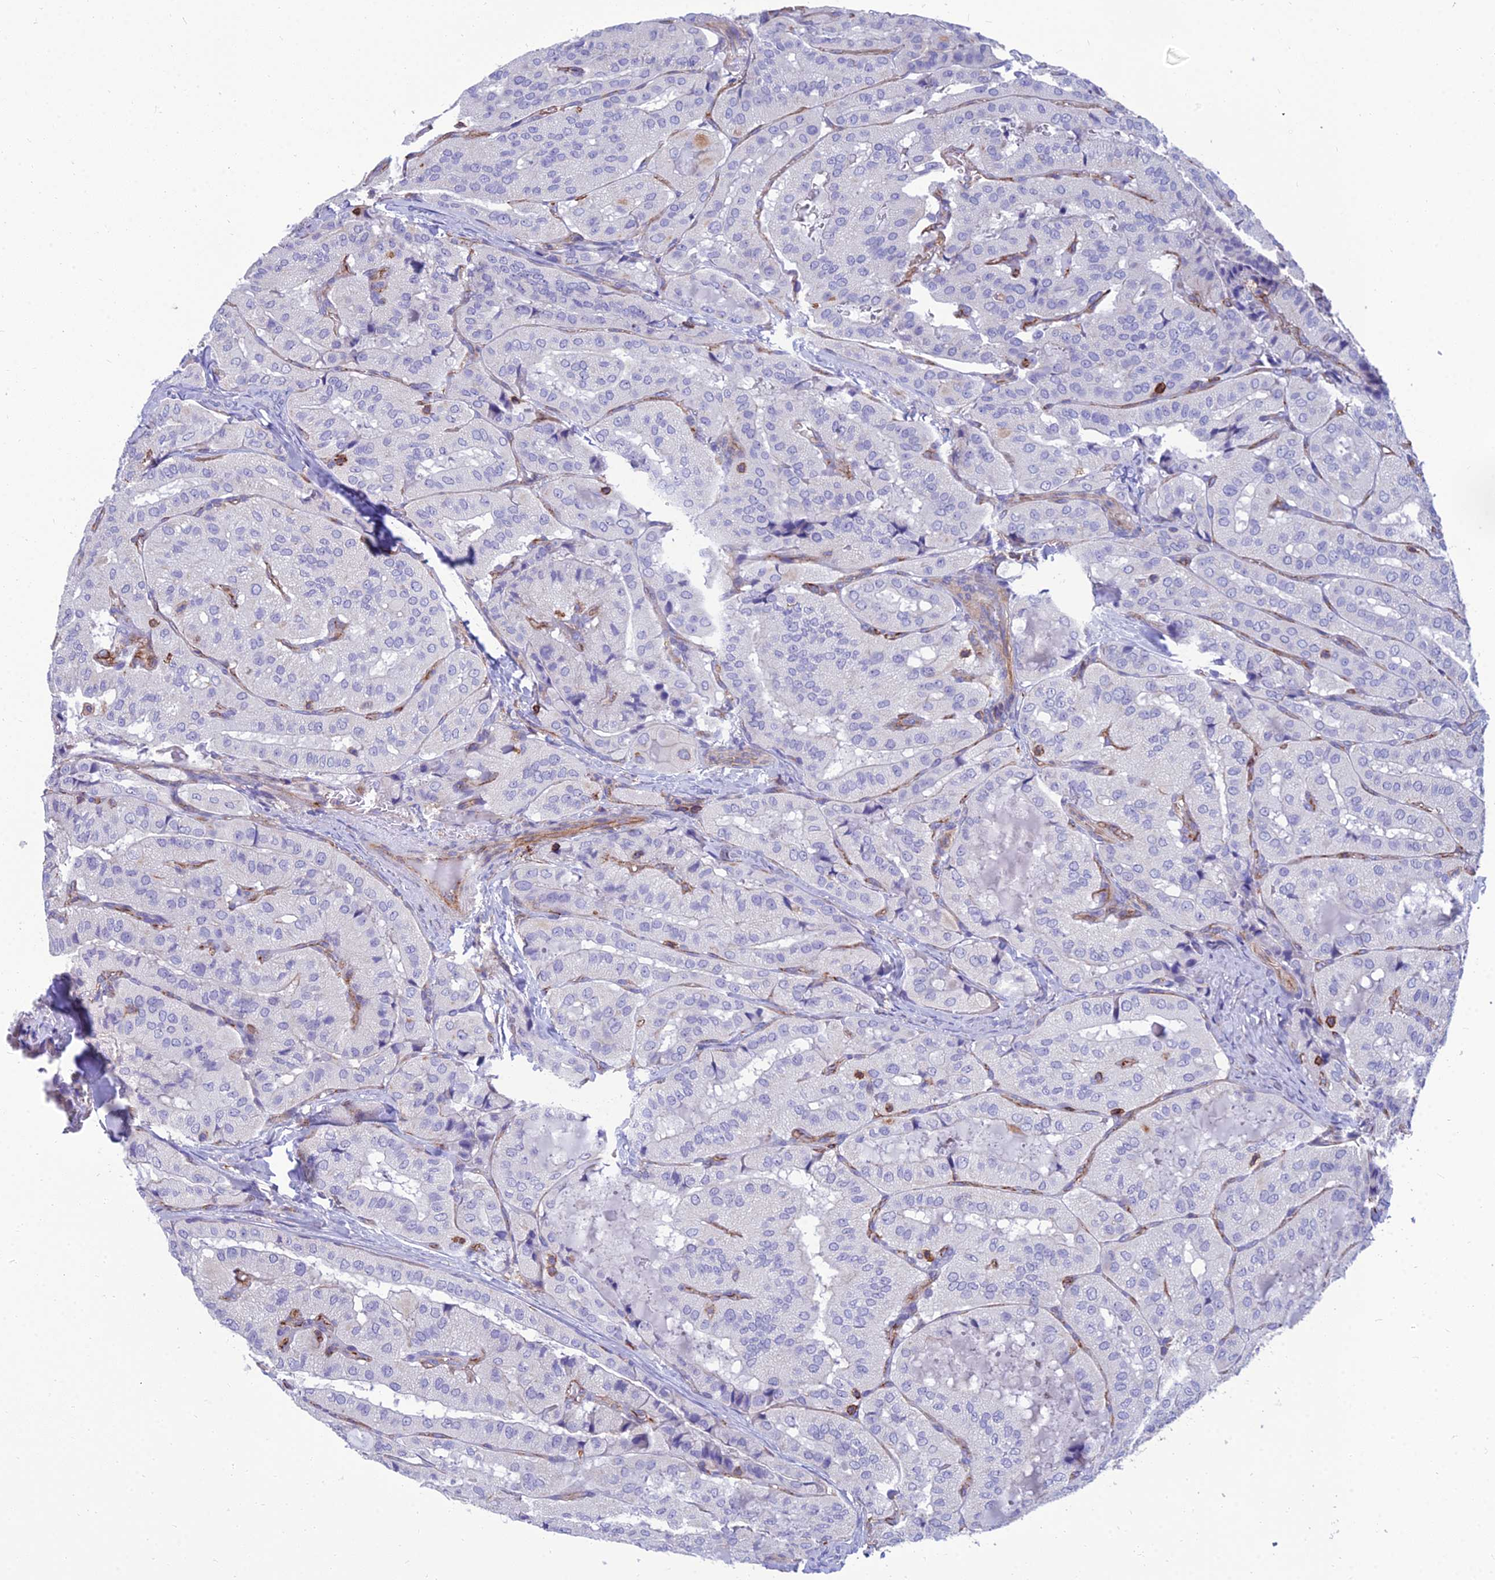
{"staining": {"intensity": "negative", "quantity": "none", "location": "none"}, "tissue": "thyroid cancer", "cell_type": "Tumor cells", "image_type": "cancer", "snomed": [{"axis": "morphology", "description": "Normal tissue, NOS"}, {"axis": "morphology", "description": "Papillary adenocarcinoma, NOS"}, {"axis": "topography", "description": "Thyroid gland"}], "caption": "This is an immunohistochemistry (IHC) histopathology image of human thyroid cancer (papillary adenocarcinoma). There is no positivity in tumor cells.", "gene": "PPP1R18", "patient": {"sex": "female", "age": 59}}